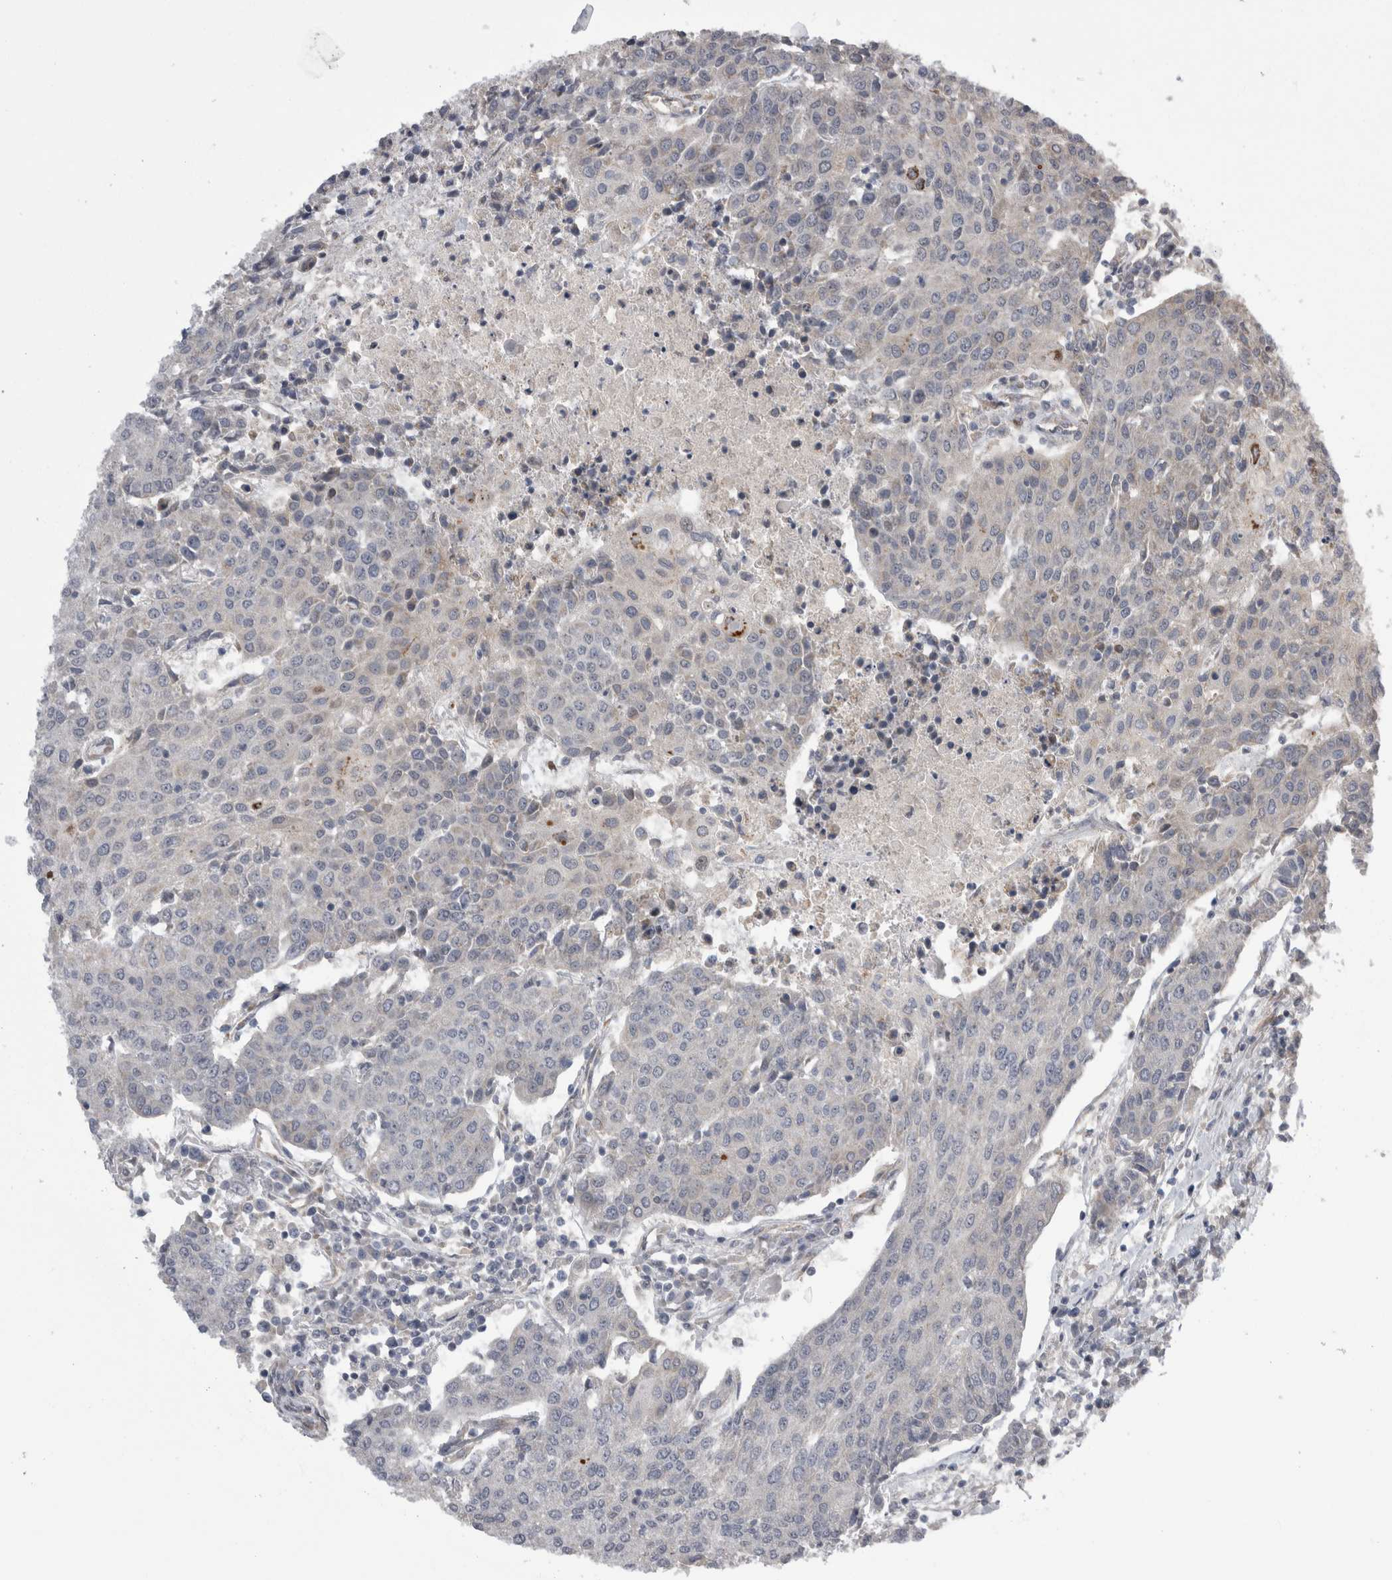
{"staining": {"intensity": "negative", "quantity": "none", "location": "none"}, "tissue": "urothelial cancer", "cell_type": "Tumor cells", "image_type": "cancer", "snomed": [{"axis": "morphology", "description": "Urothelial carcinoma, High grade"}, {"axis": "topography", "description": "Urinary bladder"}], "caption": "Urothelial cancer was stained to show a protein in brown. There is no significant expression in tumor cells.", "gene": "ARHGAP29", "patient": {"sex": "female", "age": 85}}